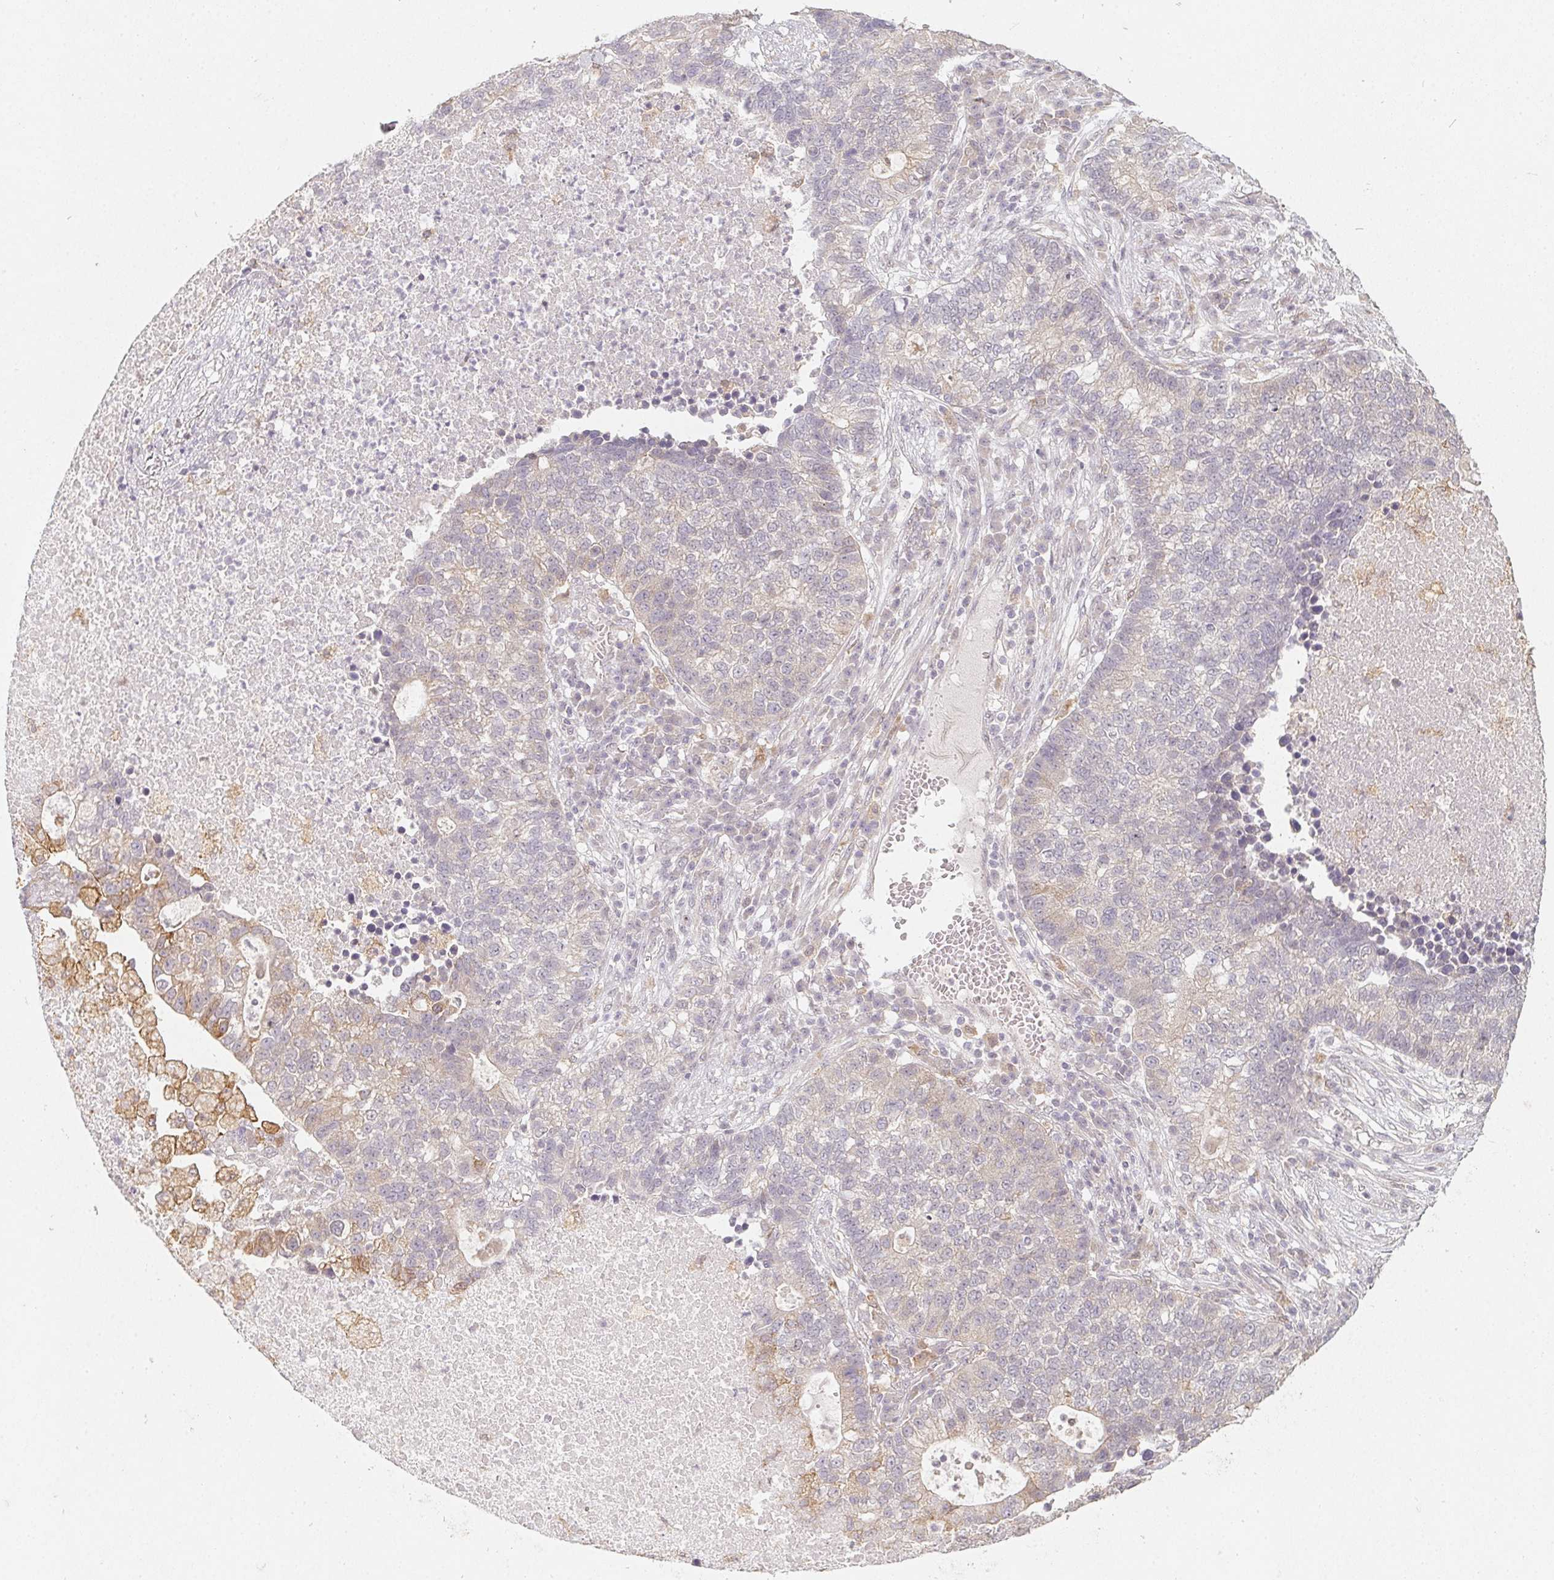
{"staining": {"intensity": "moderate", "quantity": "<25%", "location": "cytoplasmic/membranous"}, "tissue": "lung cancer", "cell_type": "Tumor cells", "image_type": "cancer", "snomed": [{"axis": "morphology", "description": "Adenocarcinoma, NOS"}, {"axis": "topography", "description": "Lung"}], "caption": "Brown immunohistochemical staining in human lung adenocarcinoma demonstrates moderate cytoplasmic/membranous expression in approximately <25% of tumor cells.", "gene": "SOAT1", "patient": {"sex": "male", "age": 57}}